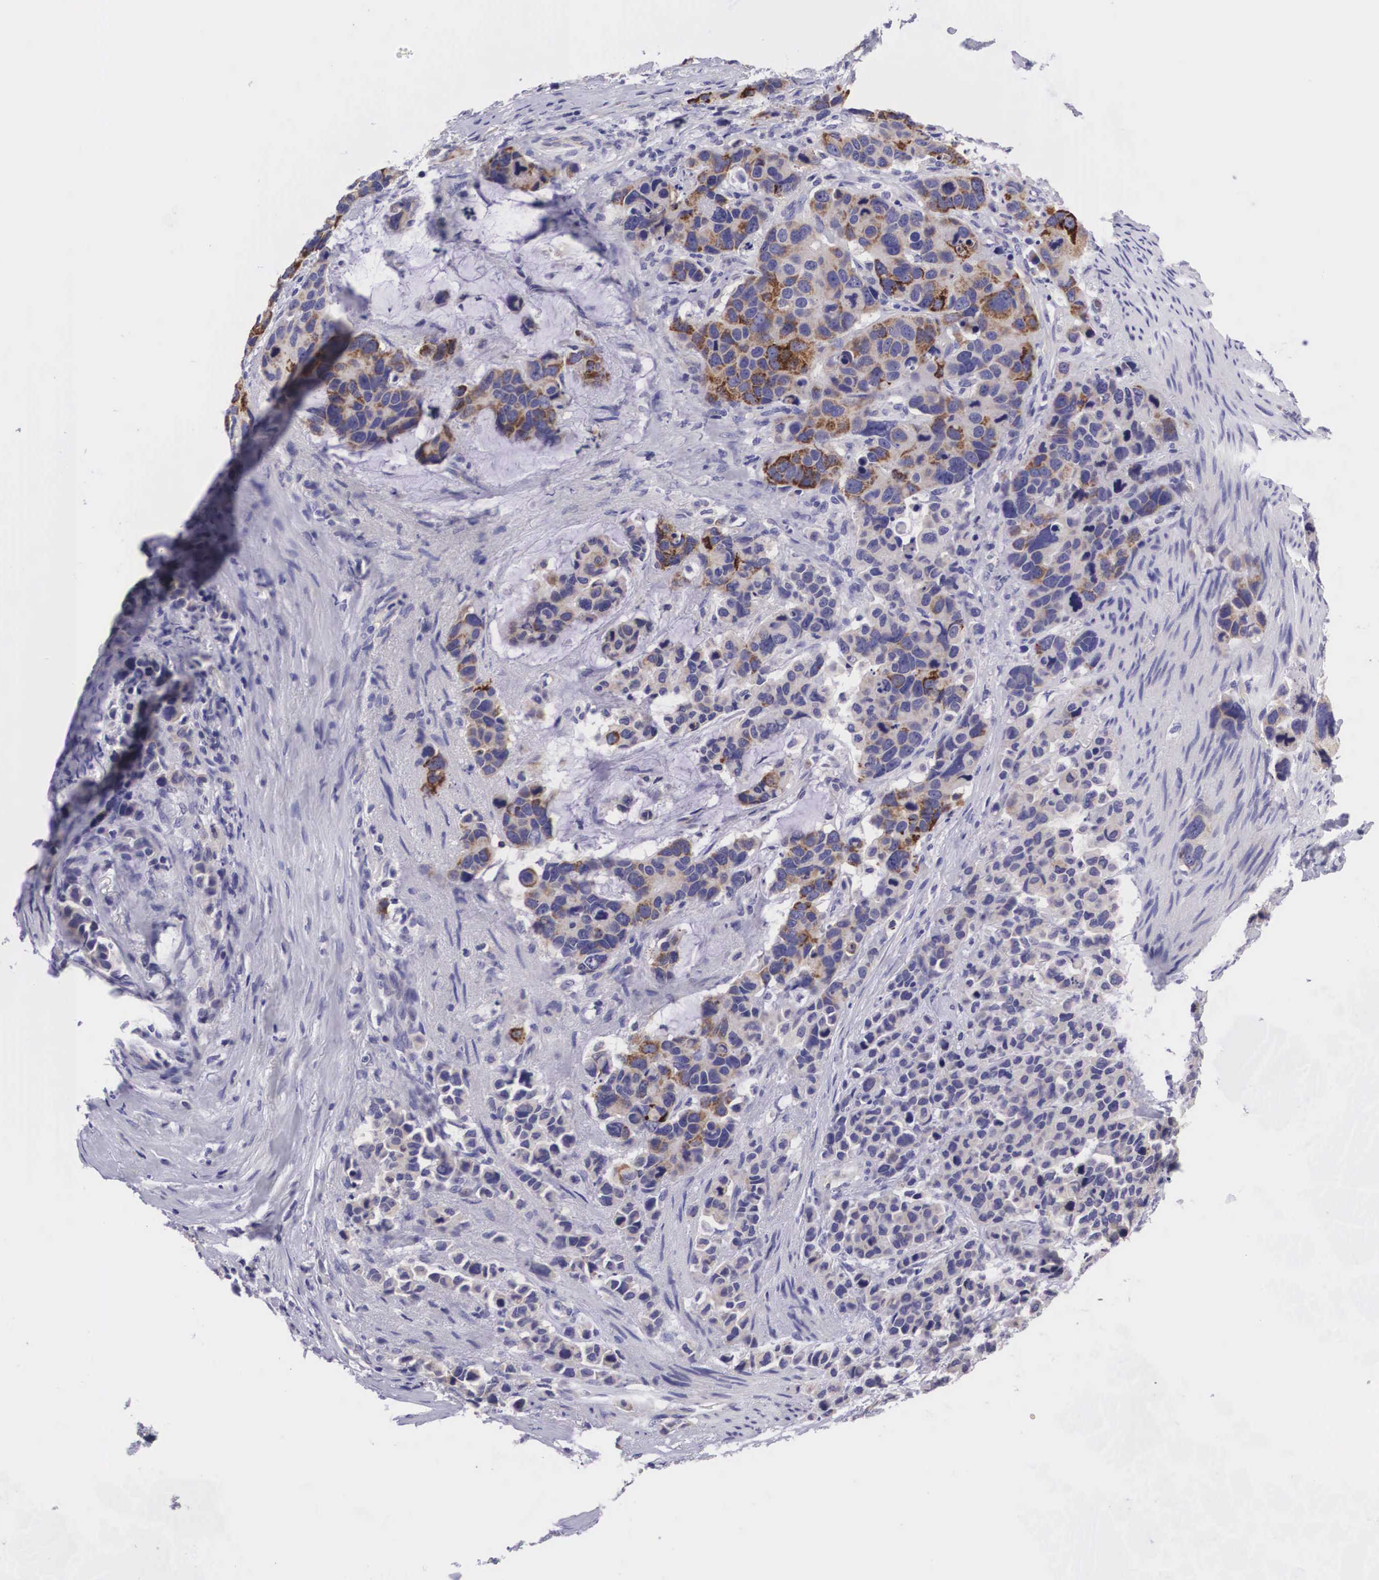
{"staining": {"intensity": "moderate", "quantity": "25%-75%", "location": "cytoplasmic/membranous"}, "tissue": "stomach cancer", "cell_type": "Tumor cells", "image_type": "cancer", "snomed": [{"axis": "morphology", "description": "Adenocarcinoma, NOS"}, {"axis": "topography", "description": "Stomach, upper"}], "caption": "IHC of stomach cancer reveals medium levels of moderate cytoplasmic/membranous positivity in approximately 25%-75% of tumor cells.", "gene": "ARG2", "patient": {"sex": "male", "age": 71}}